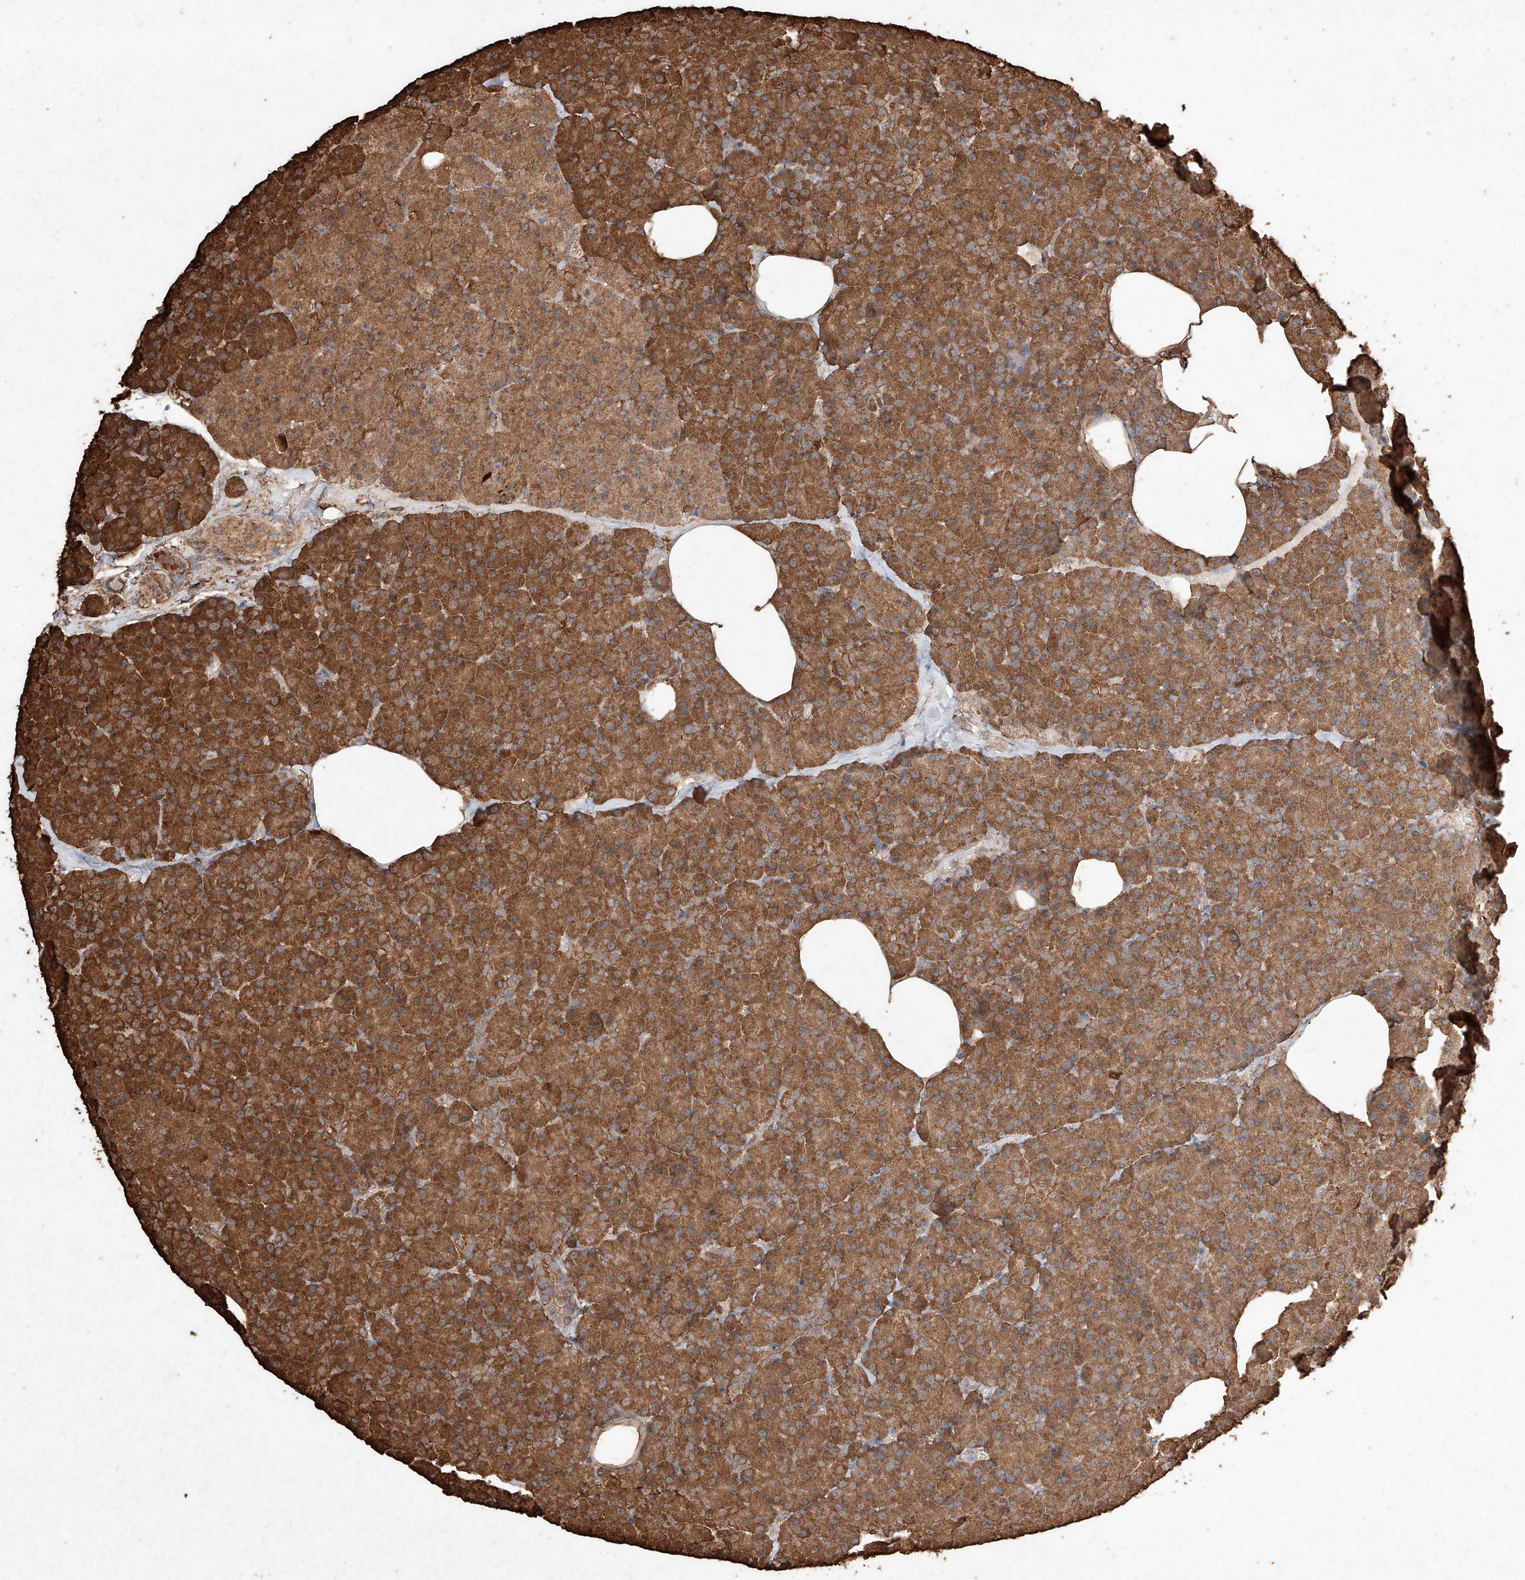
{"staining": {"intensity": "strong", "quantity": ">75%", "location": "cytoplasmic/membranous"}, "tissue": "pancreas", "cell_type": "Exocrine glandular cells", "image_type": "normal", "snomed": [{"axis": "morphology", "description": "Normal tissue, NOS"}, {"axis": "morphology", "description": "Carcinoid, malignant, NOS"}, {"axis": "topography", "description": "Pancreas"}], "caption": "A high amount of strong cytoplasmic/membranous staining is appreciated in approximately >75% of exocrine glandular cells in unremarkable pancreas.", "gene": "M6PR", "patient": {"sex": "female", "age": 35}}